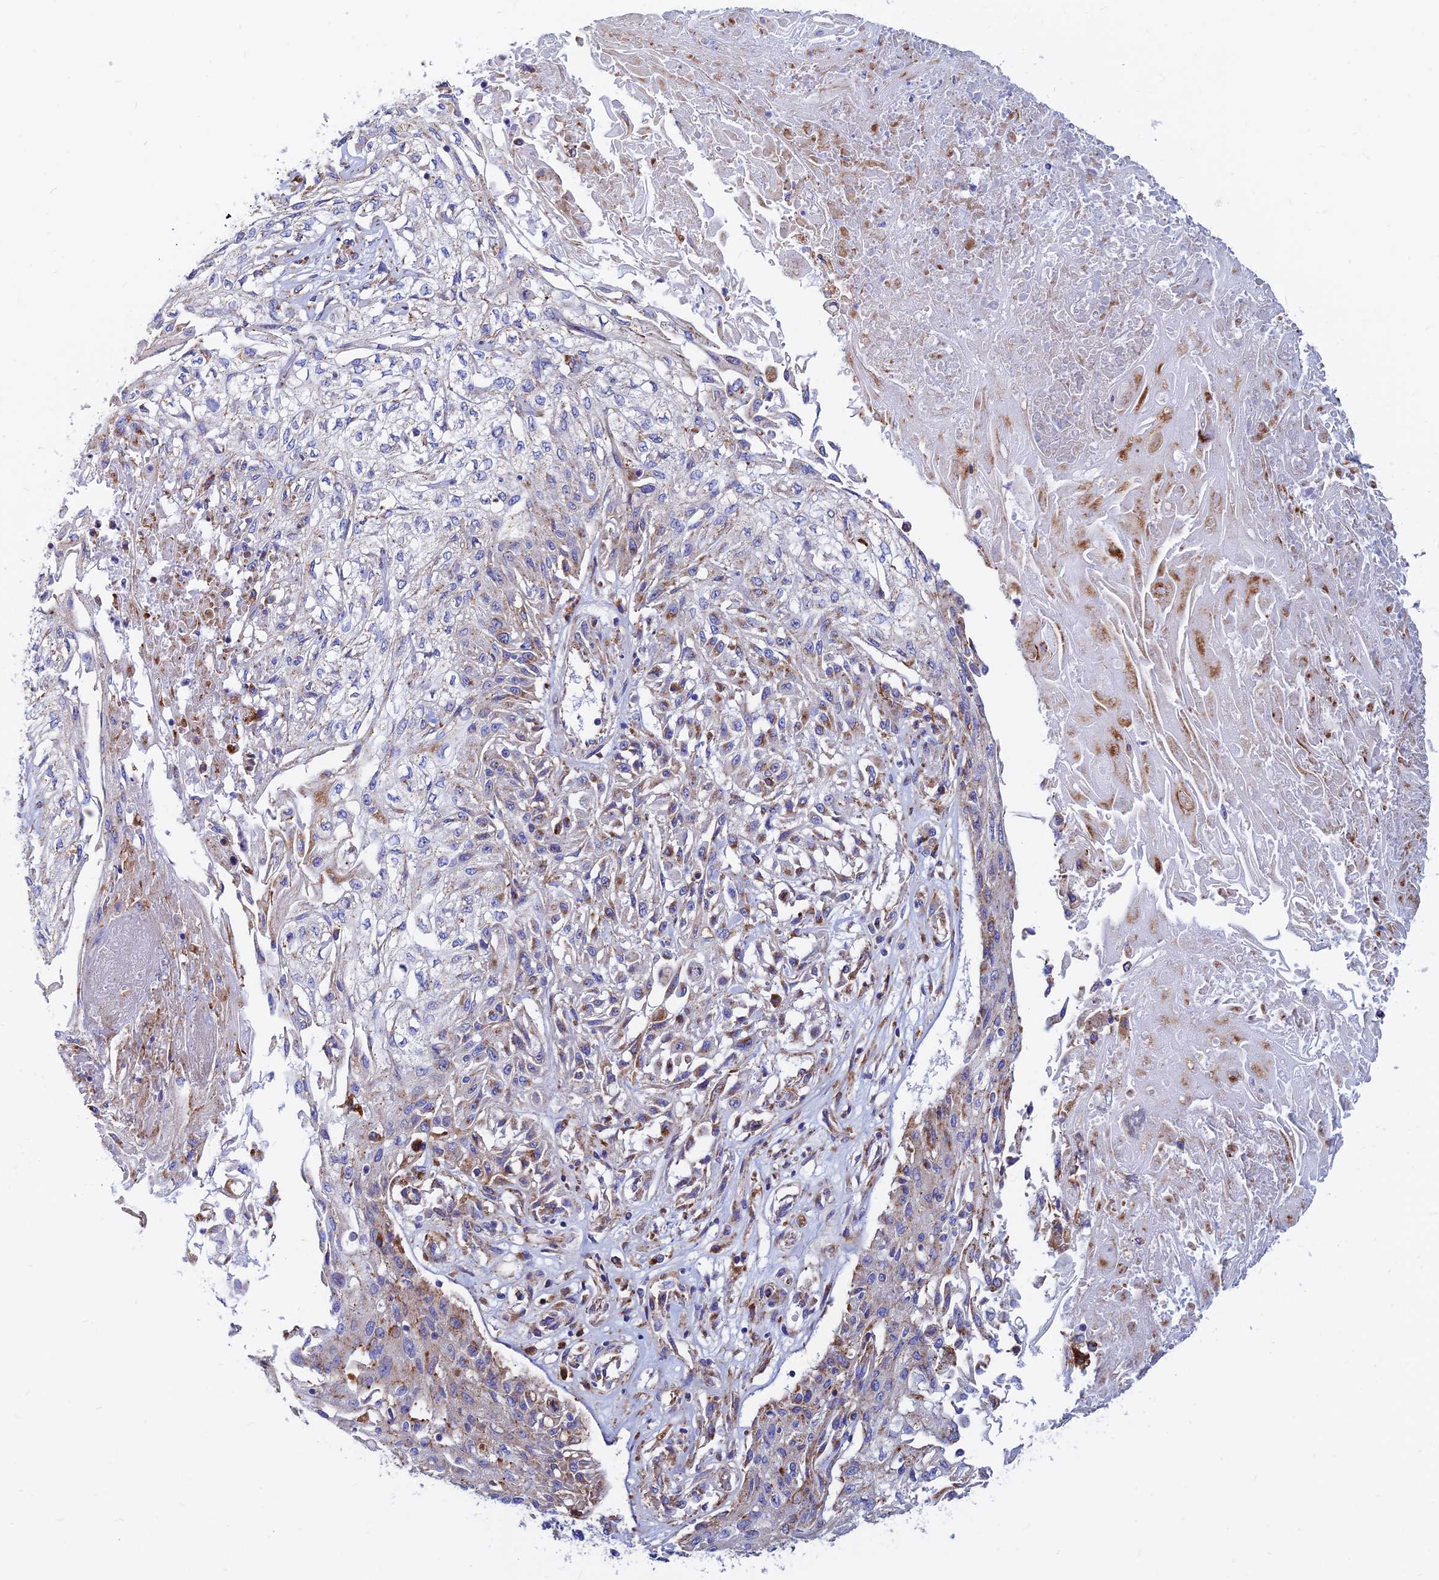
{"staining": {"intensity": "moderate", "quantity": "<25%", "location": "cytoplasmic/membranous"}, "tissue": "skin cancer", "cell_type": "Tumor cells", "image_type": "cancer", "snomed": [{"axis": "morphology", "description": "Squamous cell carcinoma, NOS"}, {"axis": "morphology", "description": "Squamous cell carcinoma, metastatic, NOS"}, {"axis": "topography", "description": "Skin"}, {"axis": "topography", "description": "Lymph node"}], "caption": "About <25% of tumor cells in human skin cancer show moderate cytoplasmic/membranous protein positivity as visualized by brown immunohistochemical staining.", "gene": "SPNS1", "patient": {"sex": "male", "age": 75}}